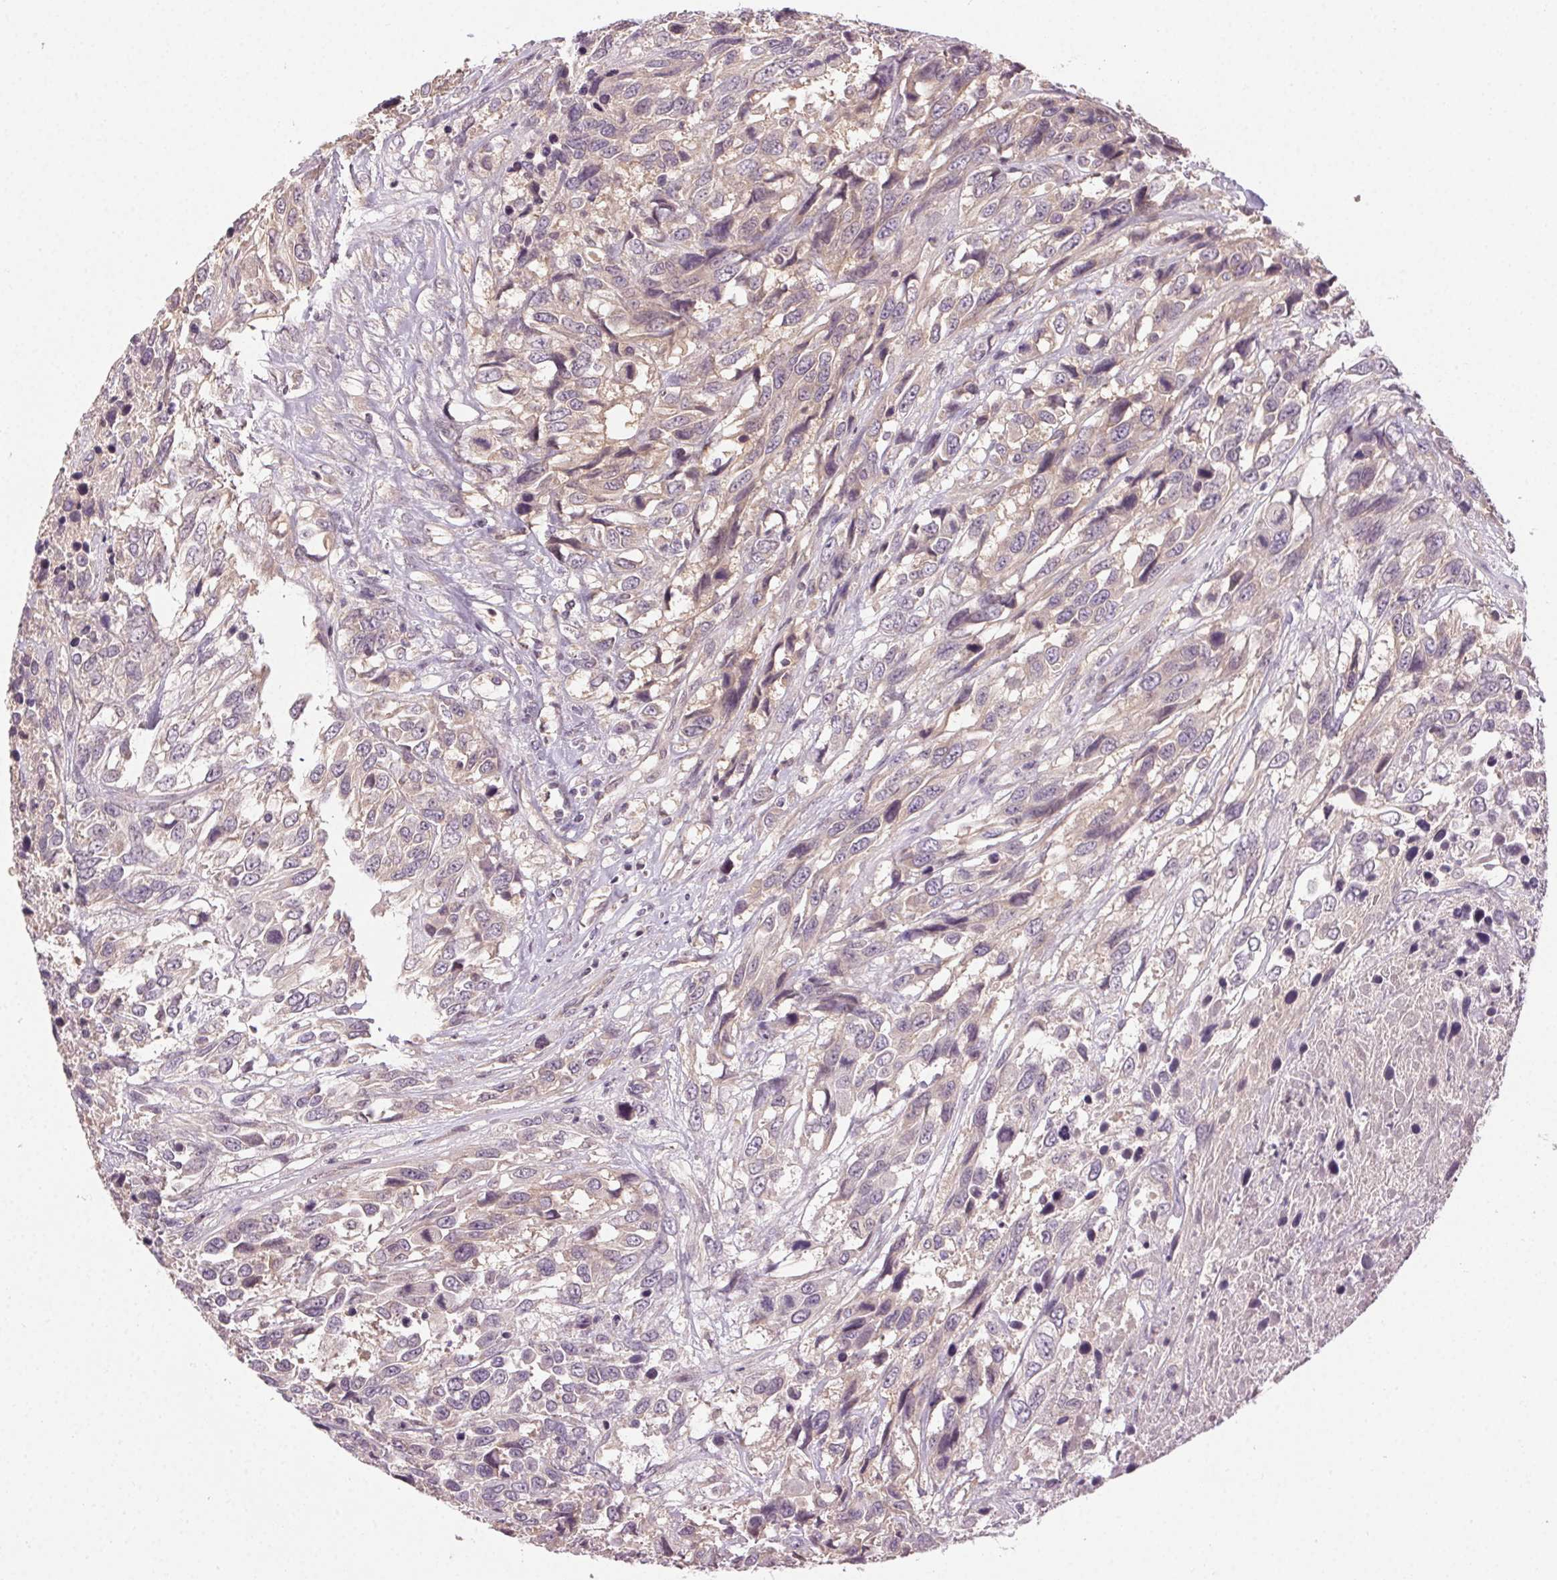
{"staining": {"intensity": "weak", "quantity": "<25%", "location": "cytoplasmic/membranous"}, "tissue": "urothelial cancer", "cell_type": "Tumor cells", "image_type": "cancer", "snomed": [{"axis": "morphology", "description": "Urothelial carcinoma, High grade"}, {"axis": "topography", "description": "Urinary bladder"}], "caption": "Immunohistochemistry micrograph of urothelial cancer stained for a protein (brown), which reveals no positivity in tumor cells. The staining was performed using DAB to visualize the protein expression in brown, while the nuclei were stained in blue with hematoxylin (Magnification: 20x).", "gene": "ATP1B3", "patient": {"sex": "female", "age": 70}}